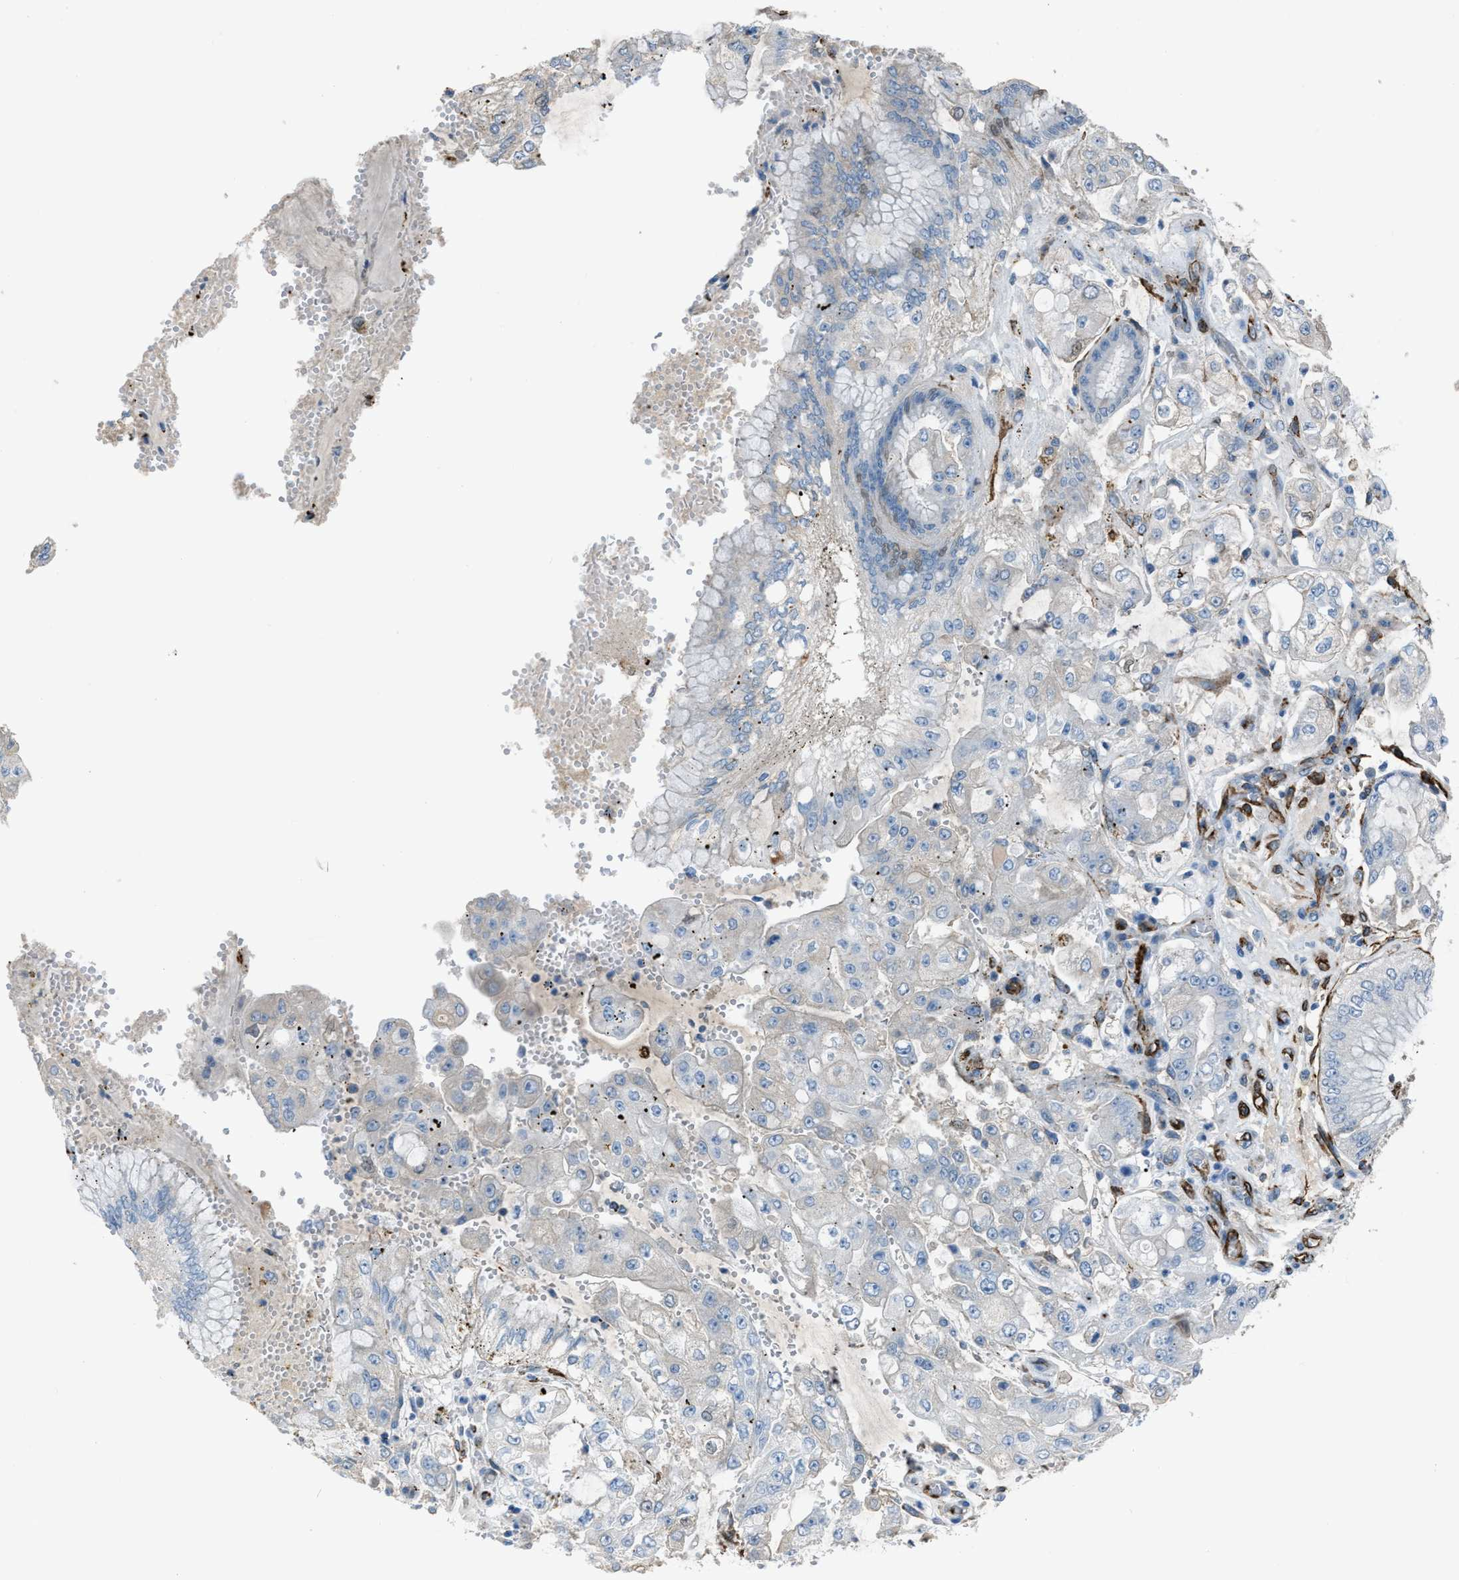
{"staining": {"intensity": "negative", "quantity": "none", "location": "none"}, "tissue": "stomach cancer", "cell_type": "Tumor cells", "image_type": "cancer", "snomed": [{"axis": "morphology", "description": "Adenocarcinoma, NOS"}, {"axis": "topography", "description": "Stomach"}], "caption": "Micrograph shows no protein expression in tumor cells of adenocarcinoma (stomach) tissue. The staining was performed using DAB (3,3'-diaminobenzidine) to visualize the protein expression in brown, while the nuclei were stained in blue with hematoxylin (Magnification: 20x).", "gene": "SLC22A15", "patient": {"sex": "male", "age": 76}}